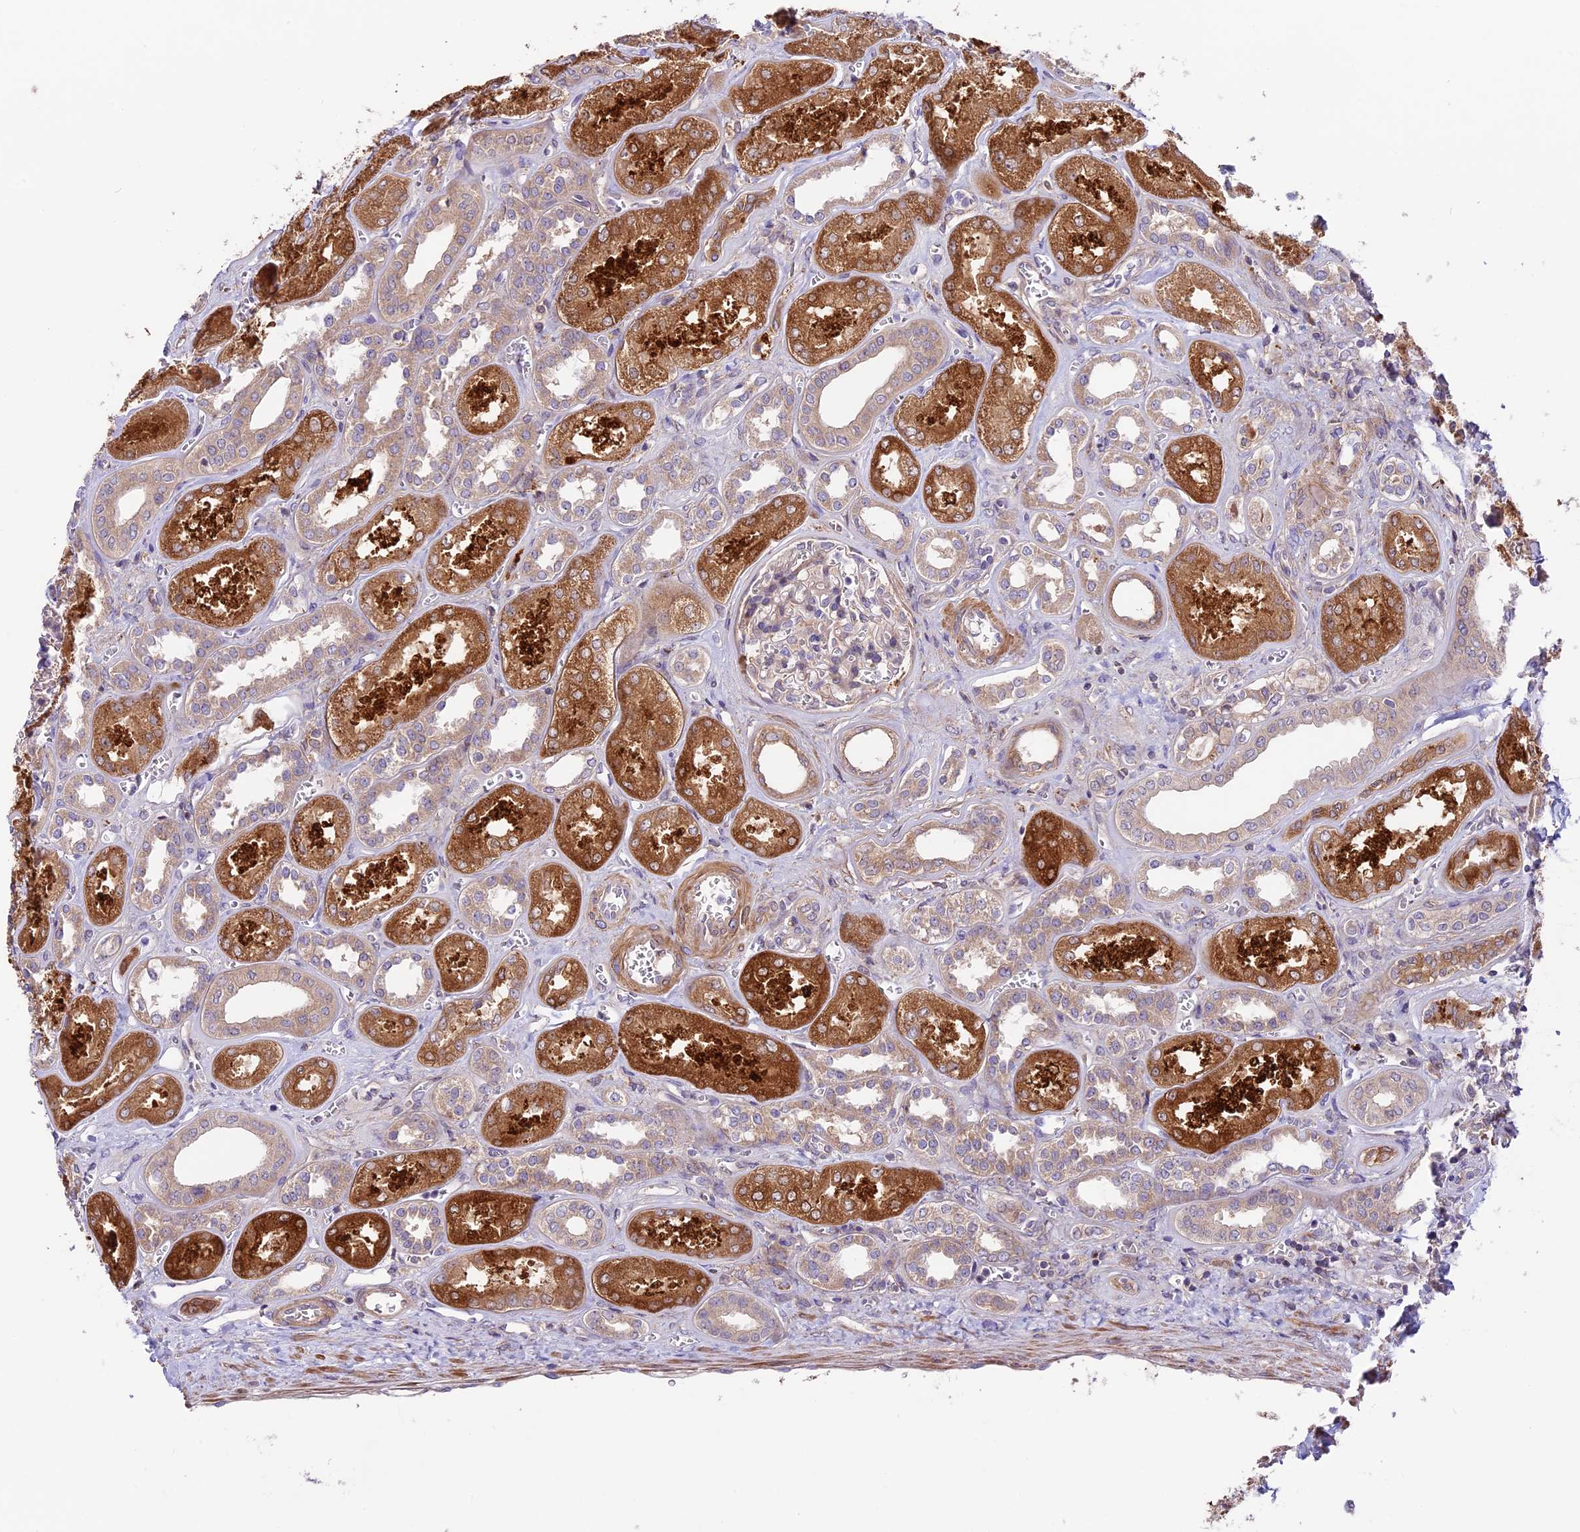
{"staining": {"intensity": "weak", "quantity": "<25%", "location": "cytoplasmic/membranous"}, "tissue": "kidney", "cell_type": "Cells in glomeruli", "image_type": "normal", "snomed": [{"axis": "morphology", "description": "Normal tissue, NOS"}, {"axis": "morphology", "description": "Adenocarcinoma, NOS"}, {"axis": "topography", "description": "Kidney"}], "caption": "This is an IHC image of benign human kidney. There is no expression in cells in glomeruli.", "gene": "COG8", "patient": {"sex": "female", "age": 68}}